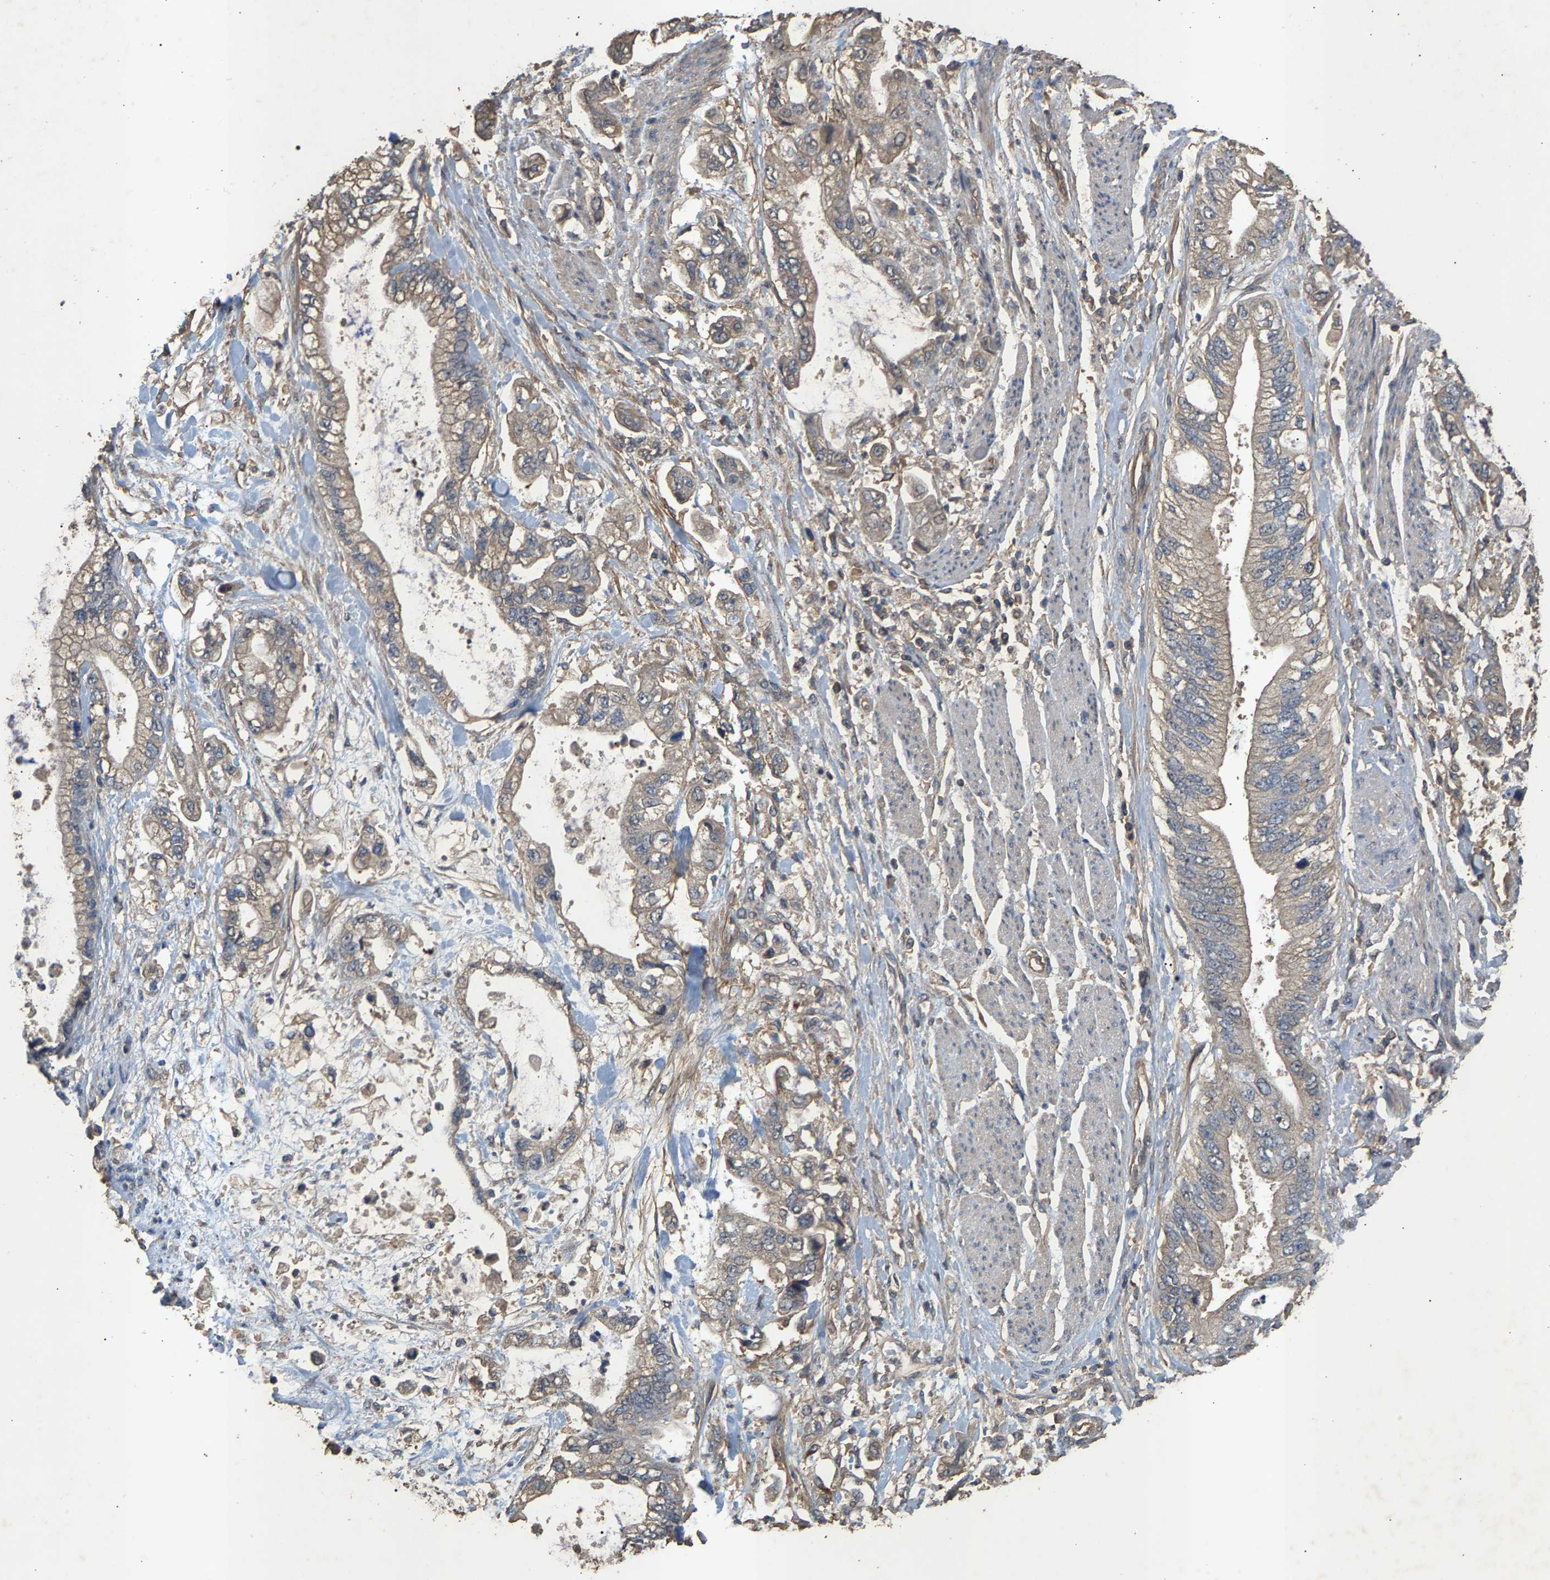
{"staining": {"intensity": "weak", "quantity": "<25%", "location": "cytoplasmic/membranous"}, "tissue": "stomach cancer", "cell_type": "Tumor cells", "image_type": "cancer", "snomed": [{"axis": "morphology", "description": "Normal tissue, NOS"}, {"axis": "morphology", "description": "Adenocarcinoma, NOS"}, {"axis": "topography", "description": "Stomach"}], "caption": "Immunohistochemistry (IHC) photomicrograph of neoplastic tissue: stomach cancer stained with DAB (3,3'-diaminobenzidine) displays no significant protein positivity in tumor cells.", "gene": "HTRA3", "patient": {"sex": "male", "age": 62}}